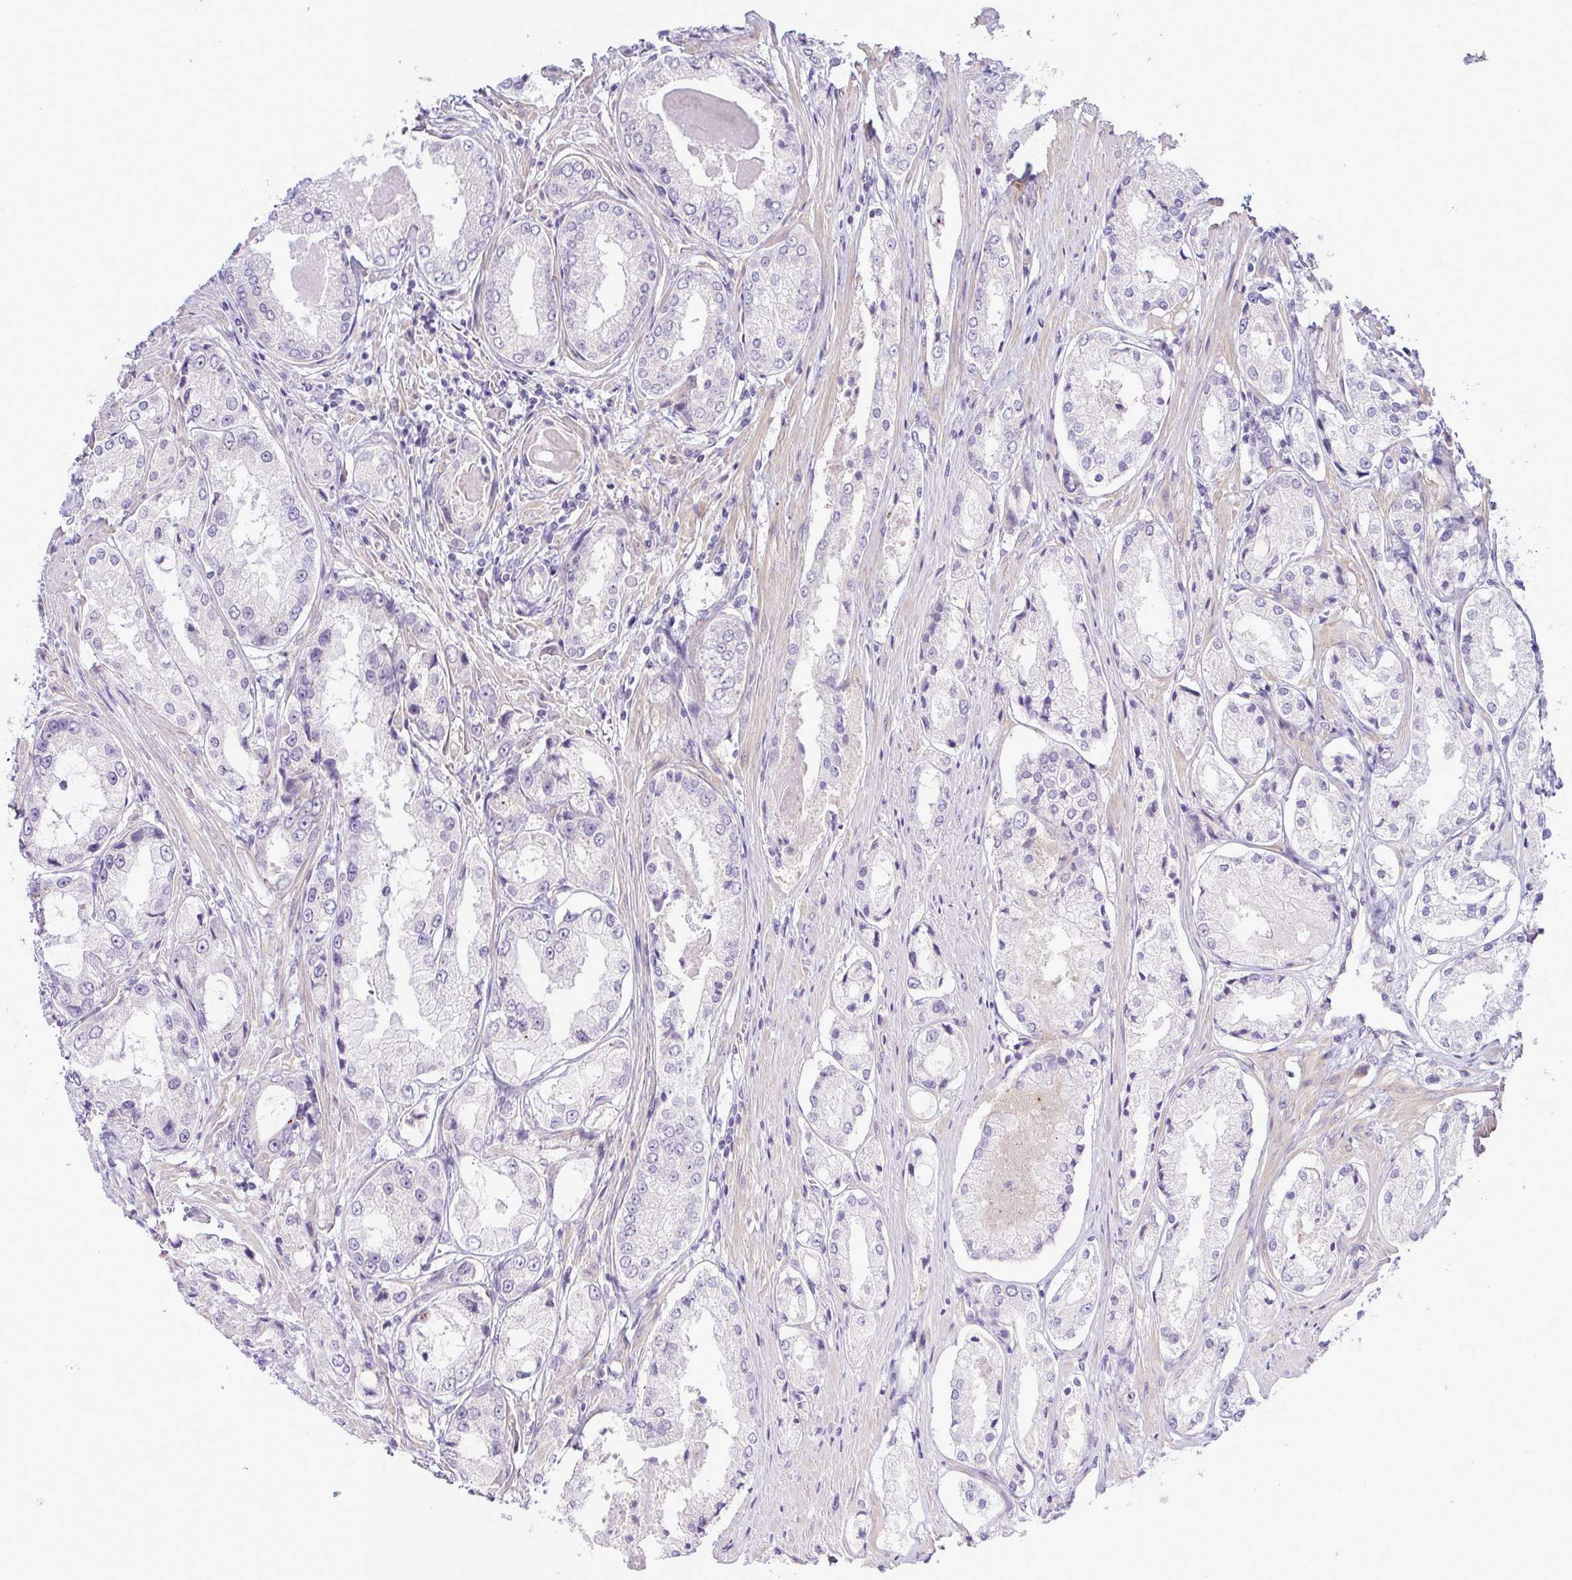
{"staining": {"intensity": "negative", "quantity": "none", "location": "none"}, "tissue": "prostate cancer", "cell_type": "Tumor cells", "image_type": "cancer", "snomed": [{"axis": "morphology", "description": "Adenocarcinoma, Low grade"}, {"axis": "topography", "description": "Prostate"}], "caption": "Tumor cells show no significant protein staining in prostate cancer.", "gene": "SYNPO2L", "patient": {"sex": "male", "age": 68}}